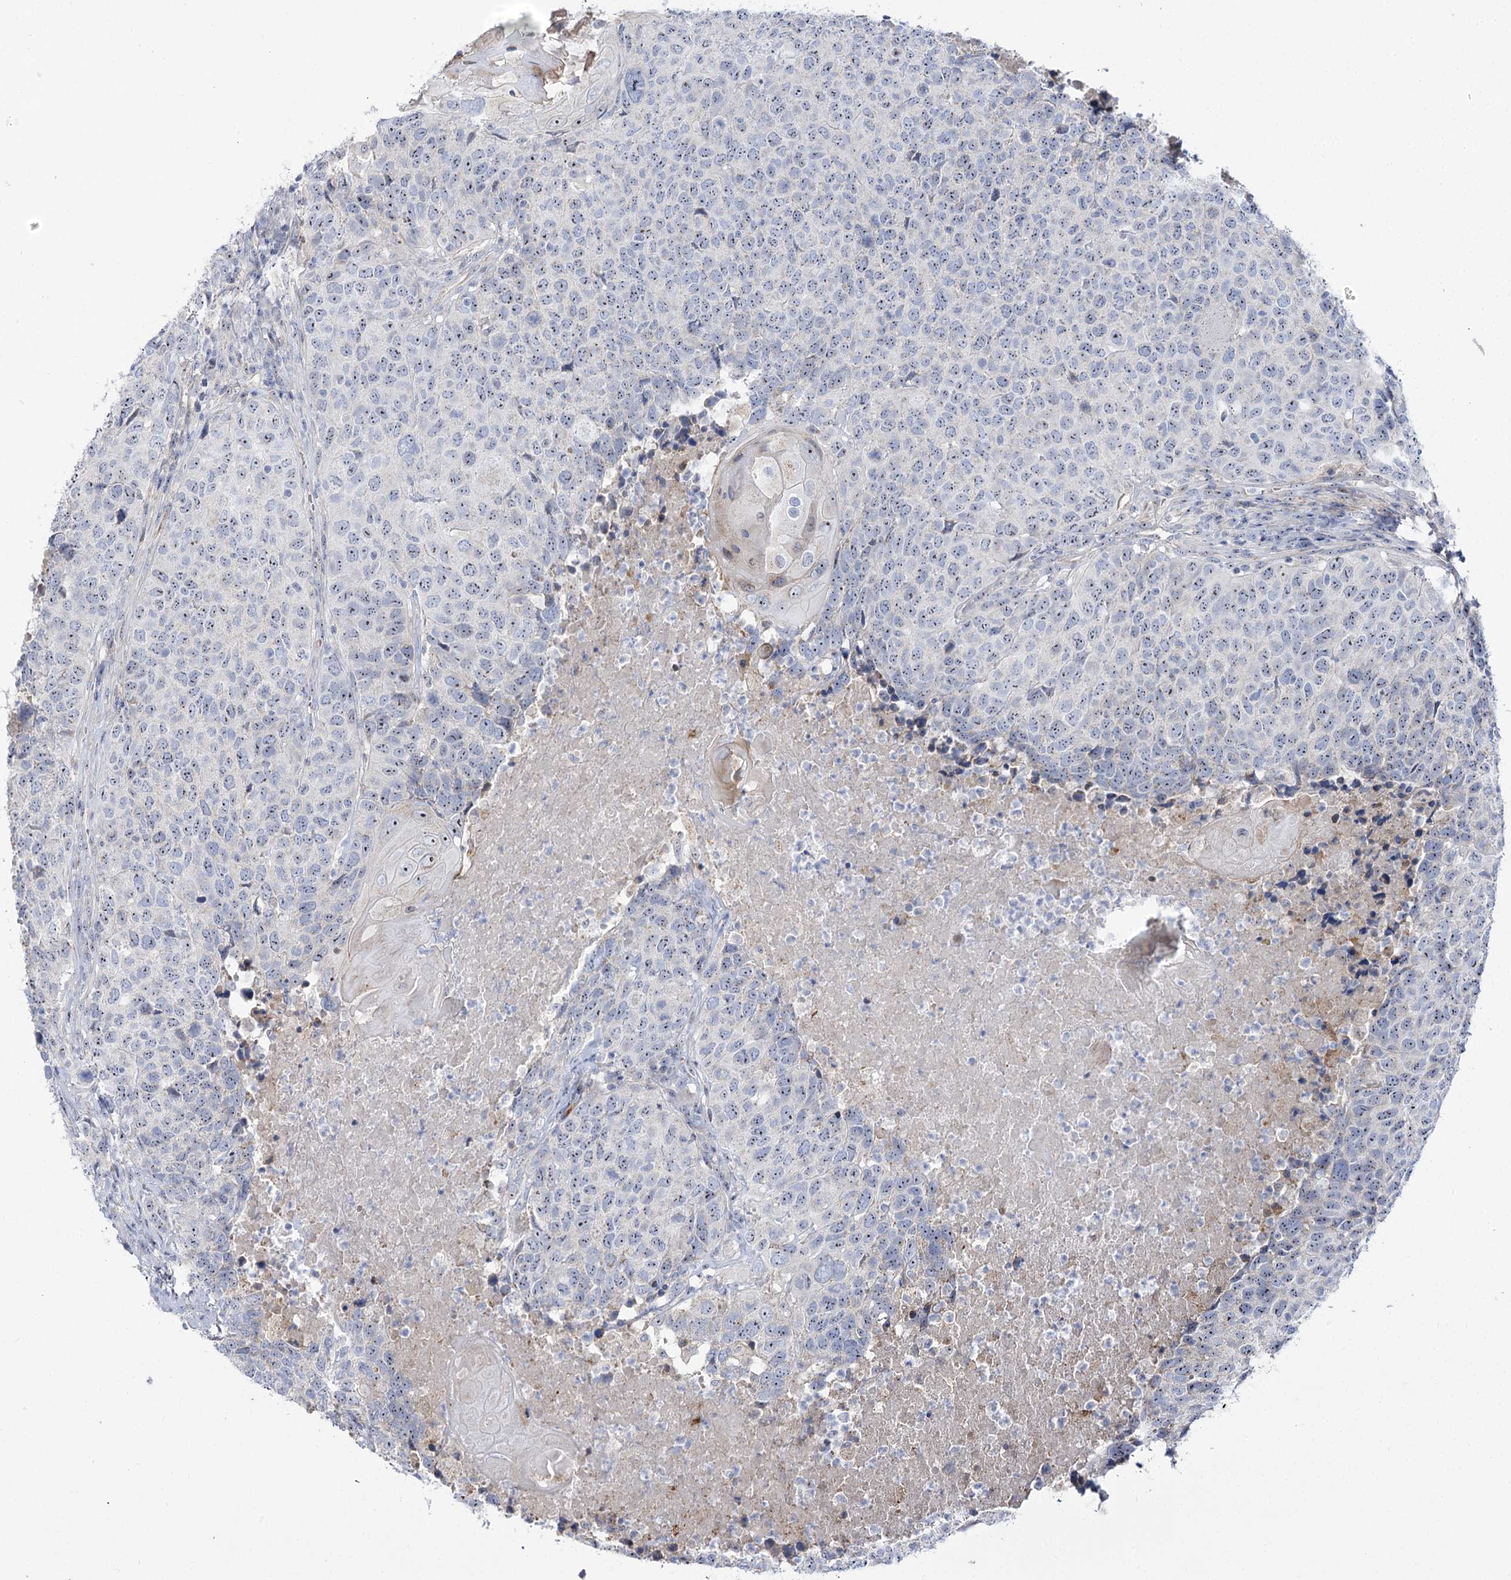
{"staining": {"intensity": "weak", "quantity": "25%-75%", "location": "nuclear"}, "tissue": "head and neck cancer", "cell_type": "Tumor cells", "image_type": "cancer", "snomed": [{"axis": "morphology", "description": "Squamous cell carcinoma, NOS"}, {"axis": "topography", "description": "Head-Neck"}], "caption": "Human squamous cell carcinoma (head and neck) stained with a brown dye reveals weak nuclear positive expression in approximately 25%-75% of tumor cells.", "gene": "SUOX", "patient": {"sex": "male", "age": 66}}